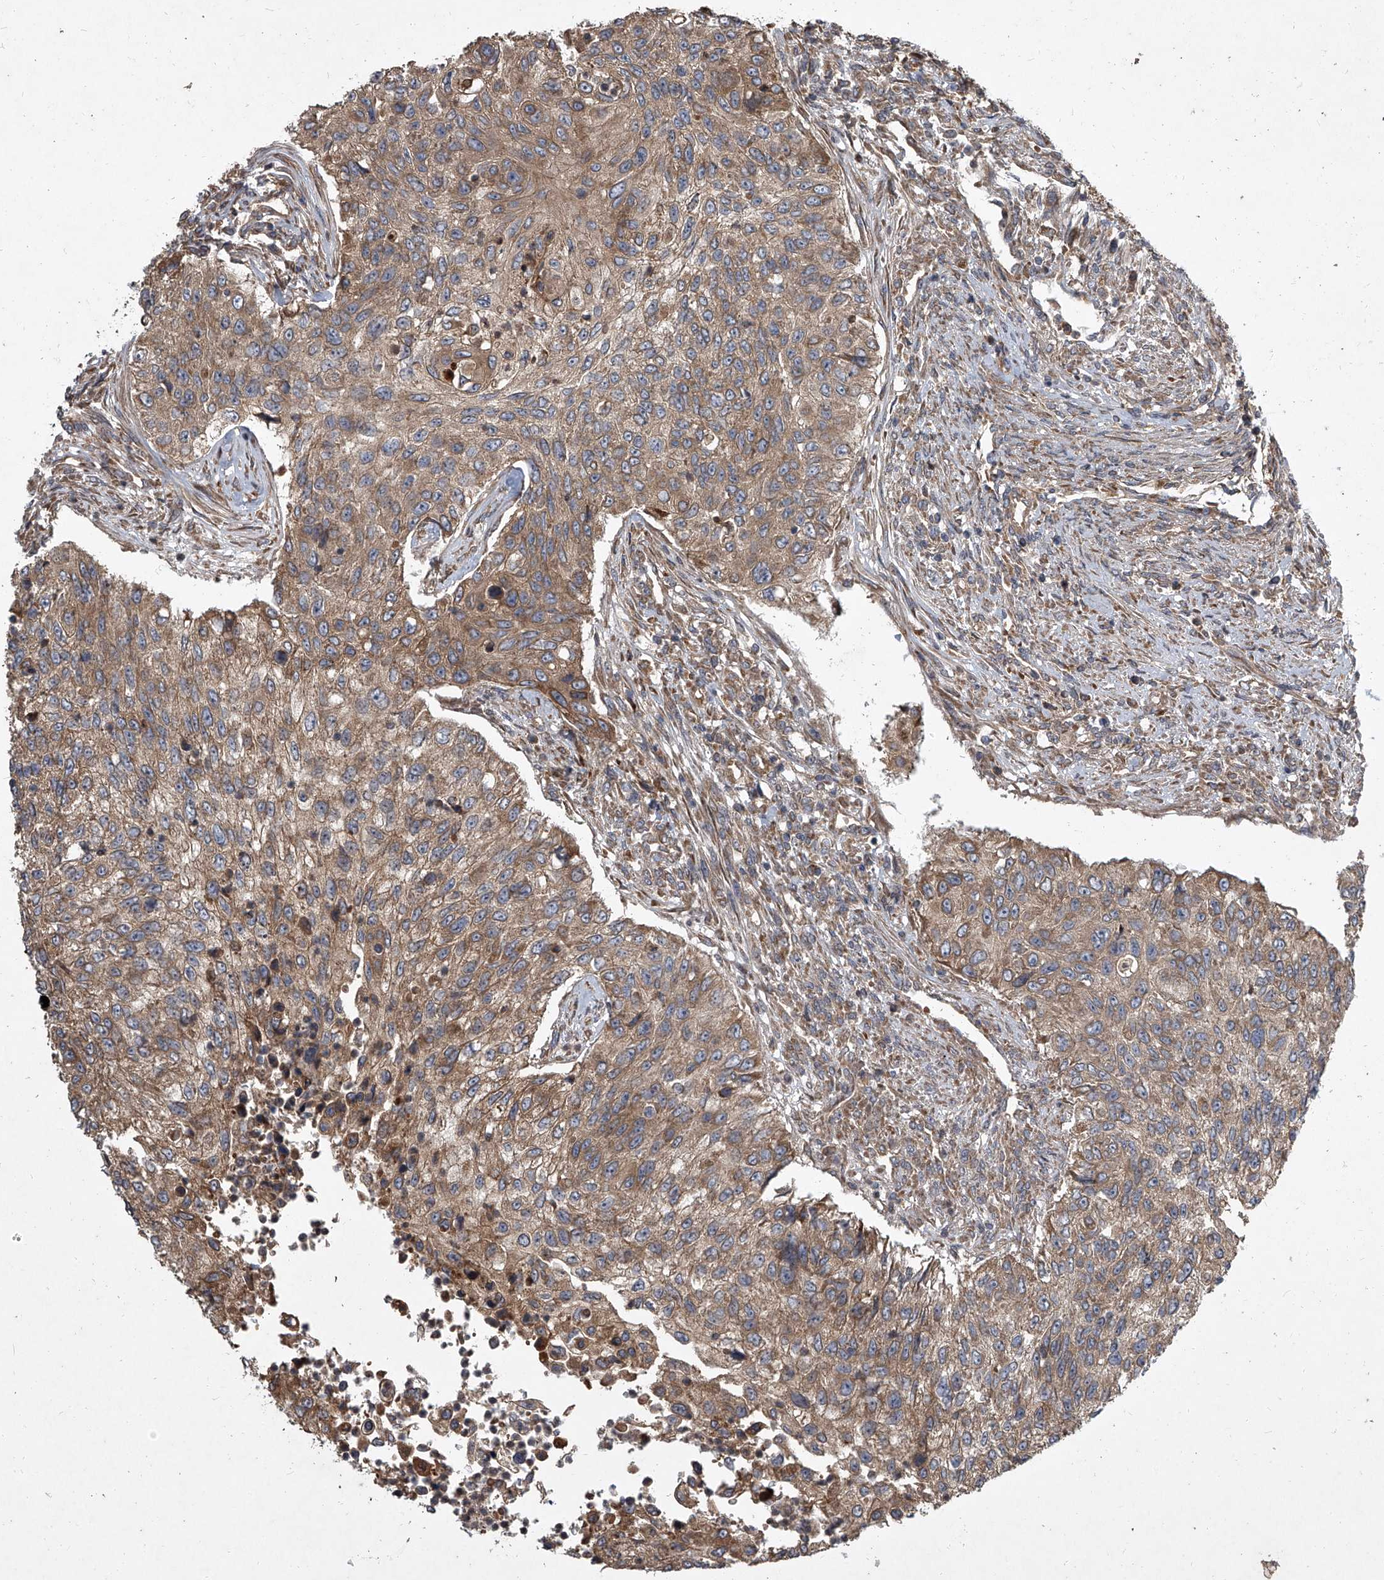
{"staining": {"intensity": "moderate", "quantity": ">75%", "location": "cytoplasmic/membranous"}, "tissue": "urothelial cancer", "cell_type": "Tumor cells", "image_type": "cancer", "snomed": [{"axis": "morphology", "description": "Urothelial carcinoma, High grade"}, {"axis": "topography", "description": "Urinary bladder"}], "caption": "This is an image of IHC staining of urothelial cancer, which shows moderate positivity in the cytoplasmic/membranous of tumor cells.", "gene": "EVA1C", "patient": {"sex": "female", "age": 60}}